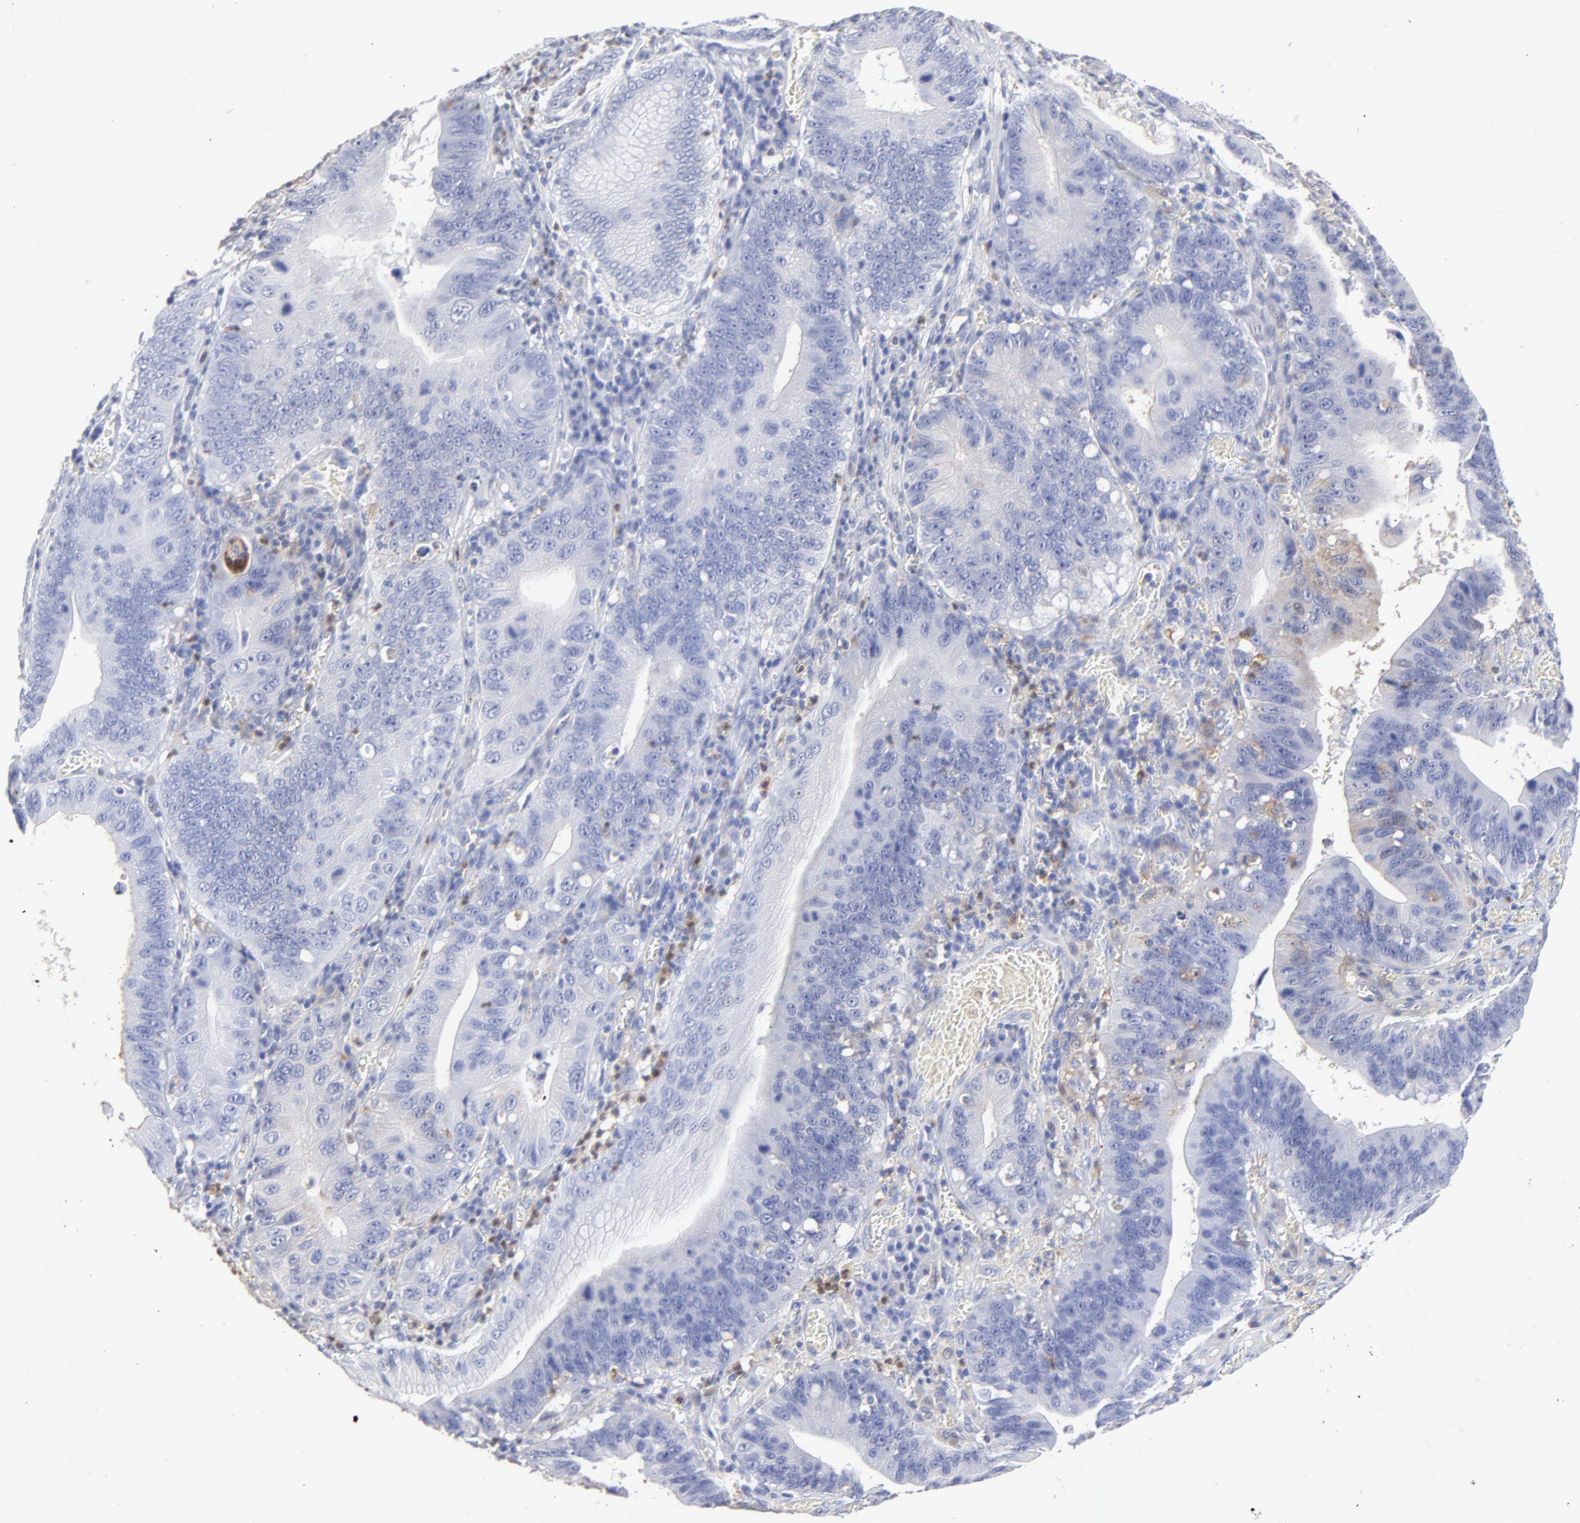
{"staining": {"intensity": "weak", "quantity": "<25%", "location": "cytoplasmic/membranous"}, "tissue": "stomach cancer", "cell_type": "Tumor cells", "image_type": "cancer", "snomed": [{"axis": "morphology", "description": "Adenocarcinoma, NOS"}, {"axis": "topography", "description": "Stomach"}, {"axis": "topography", "description": "Gastric cardia"}], "caption": "Immunohistochemistry (IHC) of stomach cancer exhibits no staining in tumor cells.", "gene": "SMARCA1", "patient": {"sex": "male", "age": 59}}